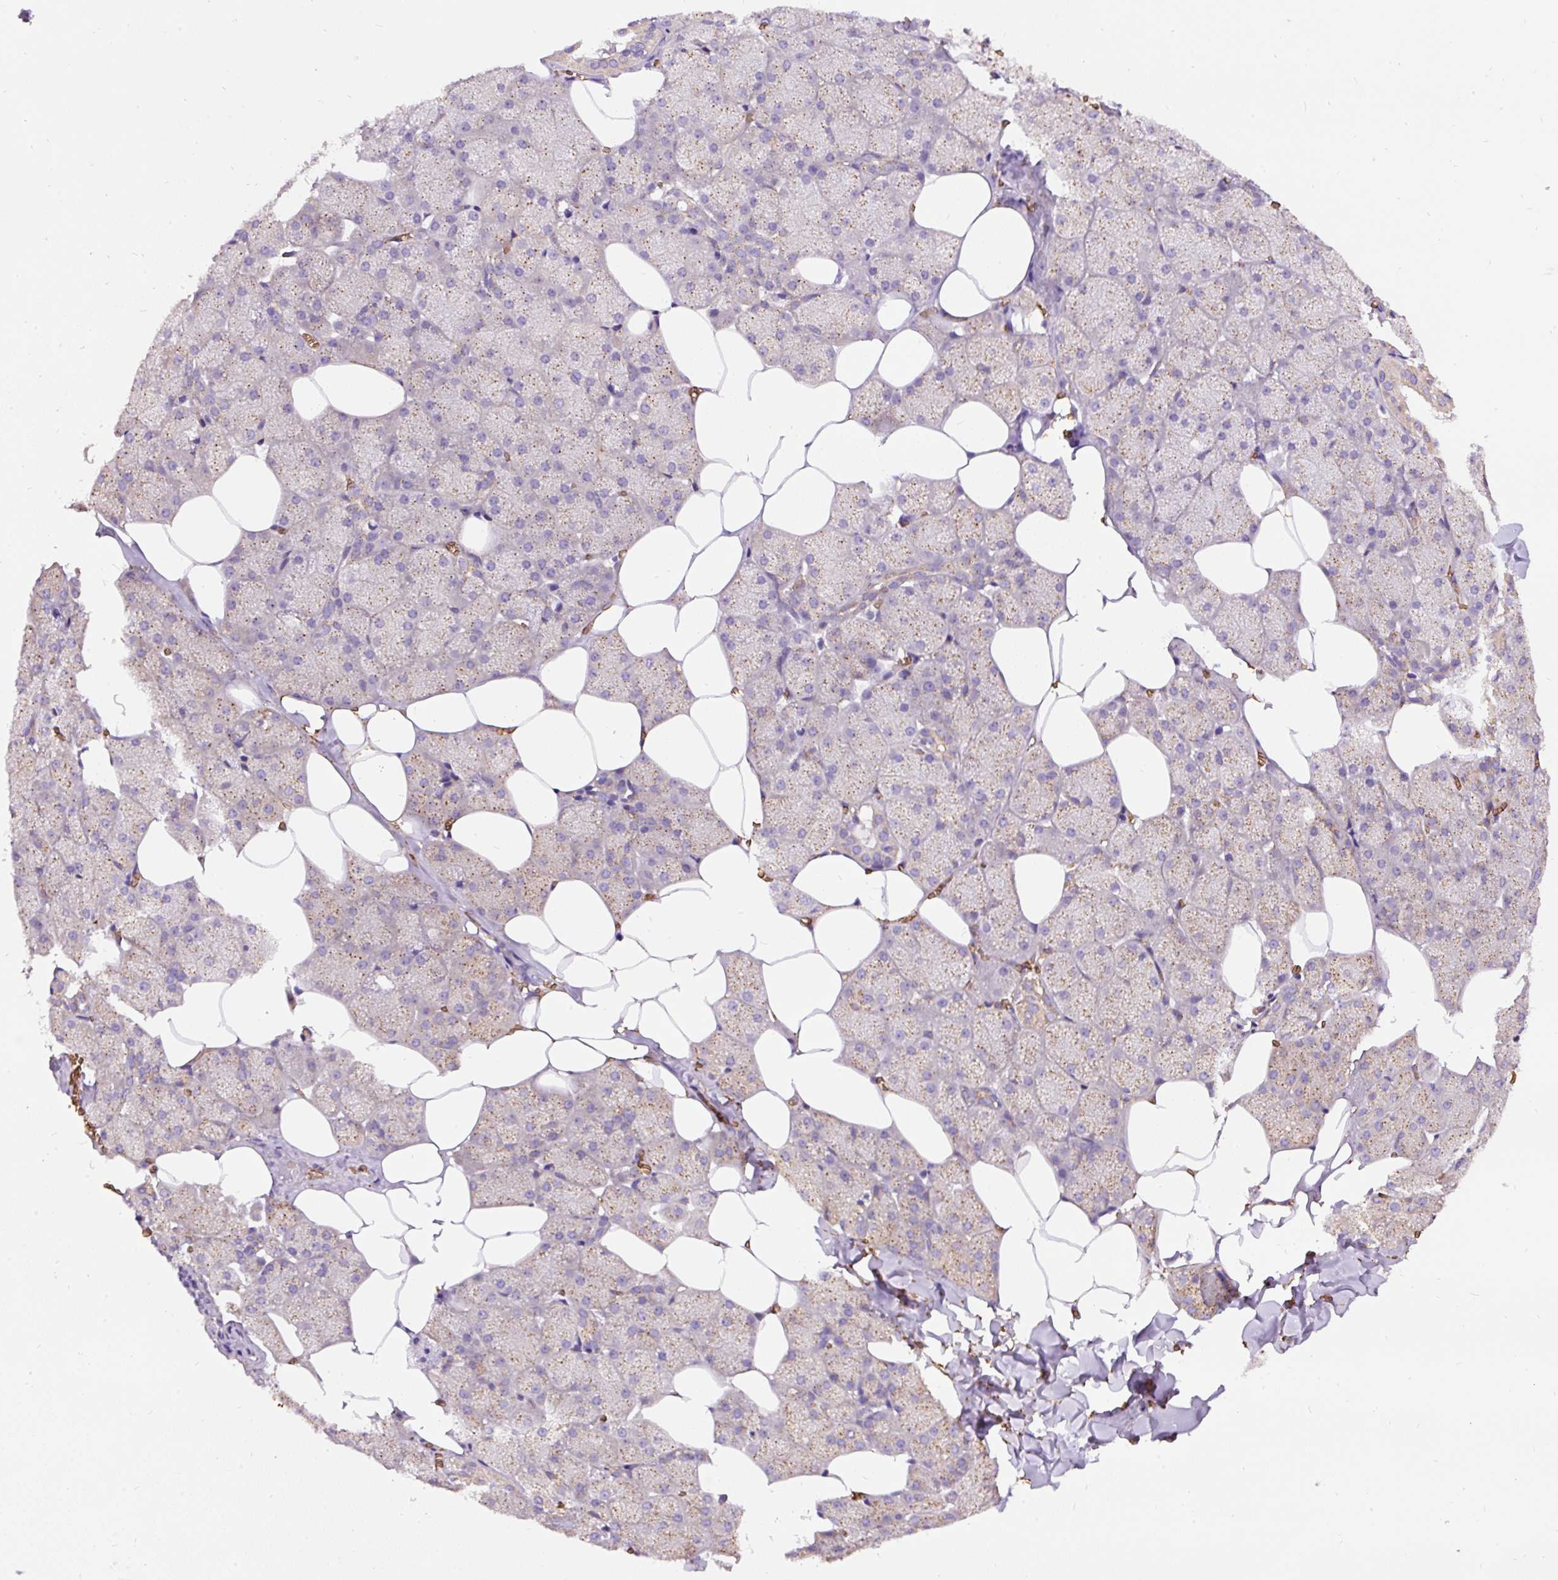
{"staining": {"intensity": "moderate", "quantity": "25%-75%", "location": "cytoplasmic/membranous"}, "tissue": "salivary gland", "cell_type": "Glandular cells", "image_type": "normal", "snomed": [{"axis": "morphology", "description": "Normal tissue, NOS"}, {"axis": "topography", "description": "Salivary gland"}, {"axis": "topography", "description": "Peripheral nerve tissue"}], "caption": "A photomicrograph of human salivary gland stained for a protein reveals moderate cytoplasmic/membranous brown staining in glandular cells. Nuclei are stained in blue.", "gene": "PRRC2A", "patient": {"sex": "male", "age": 38}}